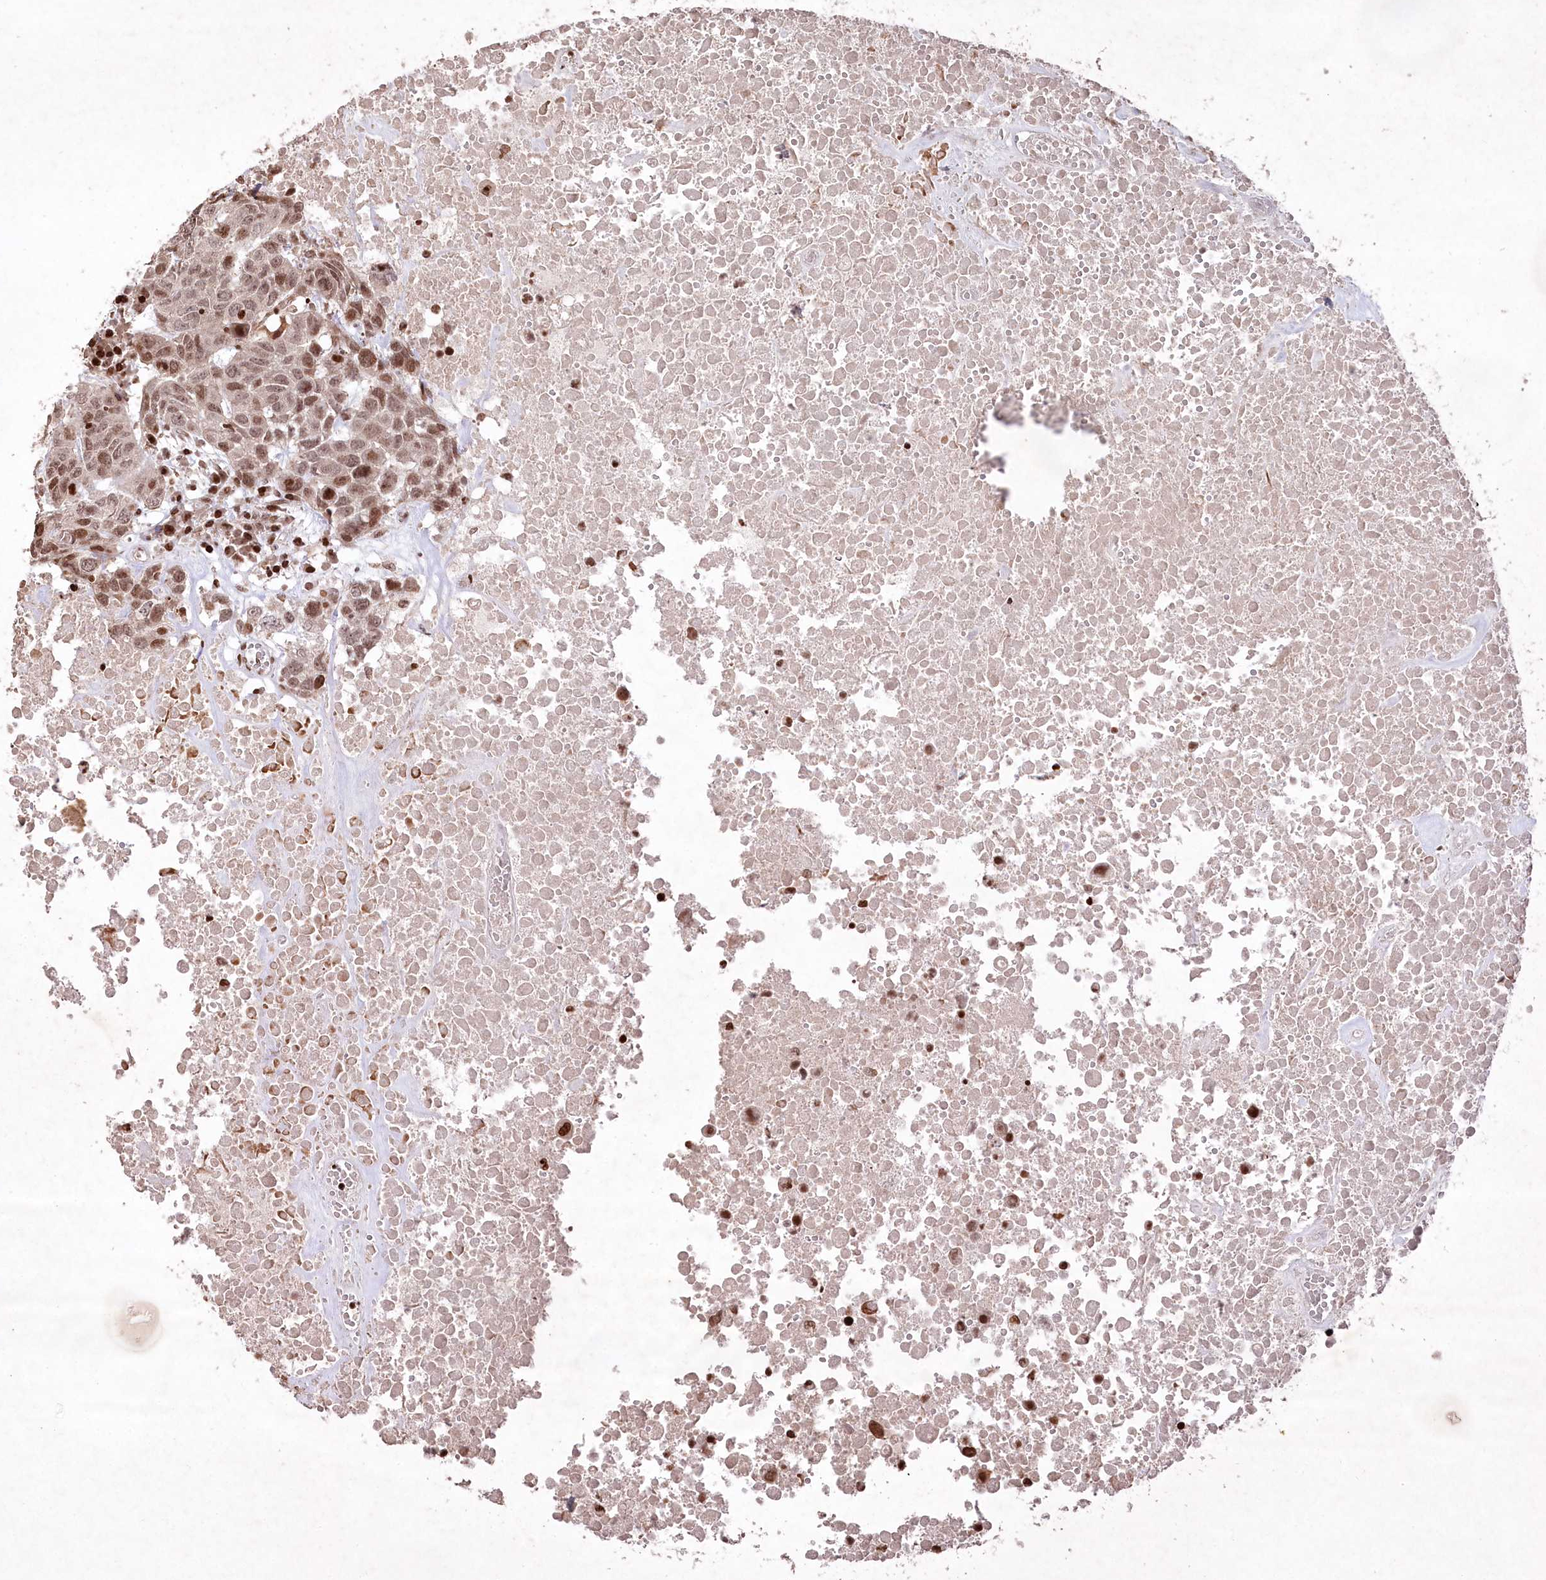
{"staining": {"intensity": "moderate", "quantity": ">75%", "location": "nuclear"}, "tissue": "head and neck cancer", "cell_type": "Tumor cells", "image_type": "cancer", "snomed": [{"axis": "morphology", "description": "Squamous cell carcinoma, NOS"}, {"axis": "topography", "description": "Head-Neck"}], "caption": "A histopathology image of squamous cell carcinoma (head and neck) stained for a protein demonstrates moderate nuclear brown staining in tumor cells.", "gene": "CCSER2", "patient": {"sex": "male", "age": 66}}